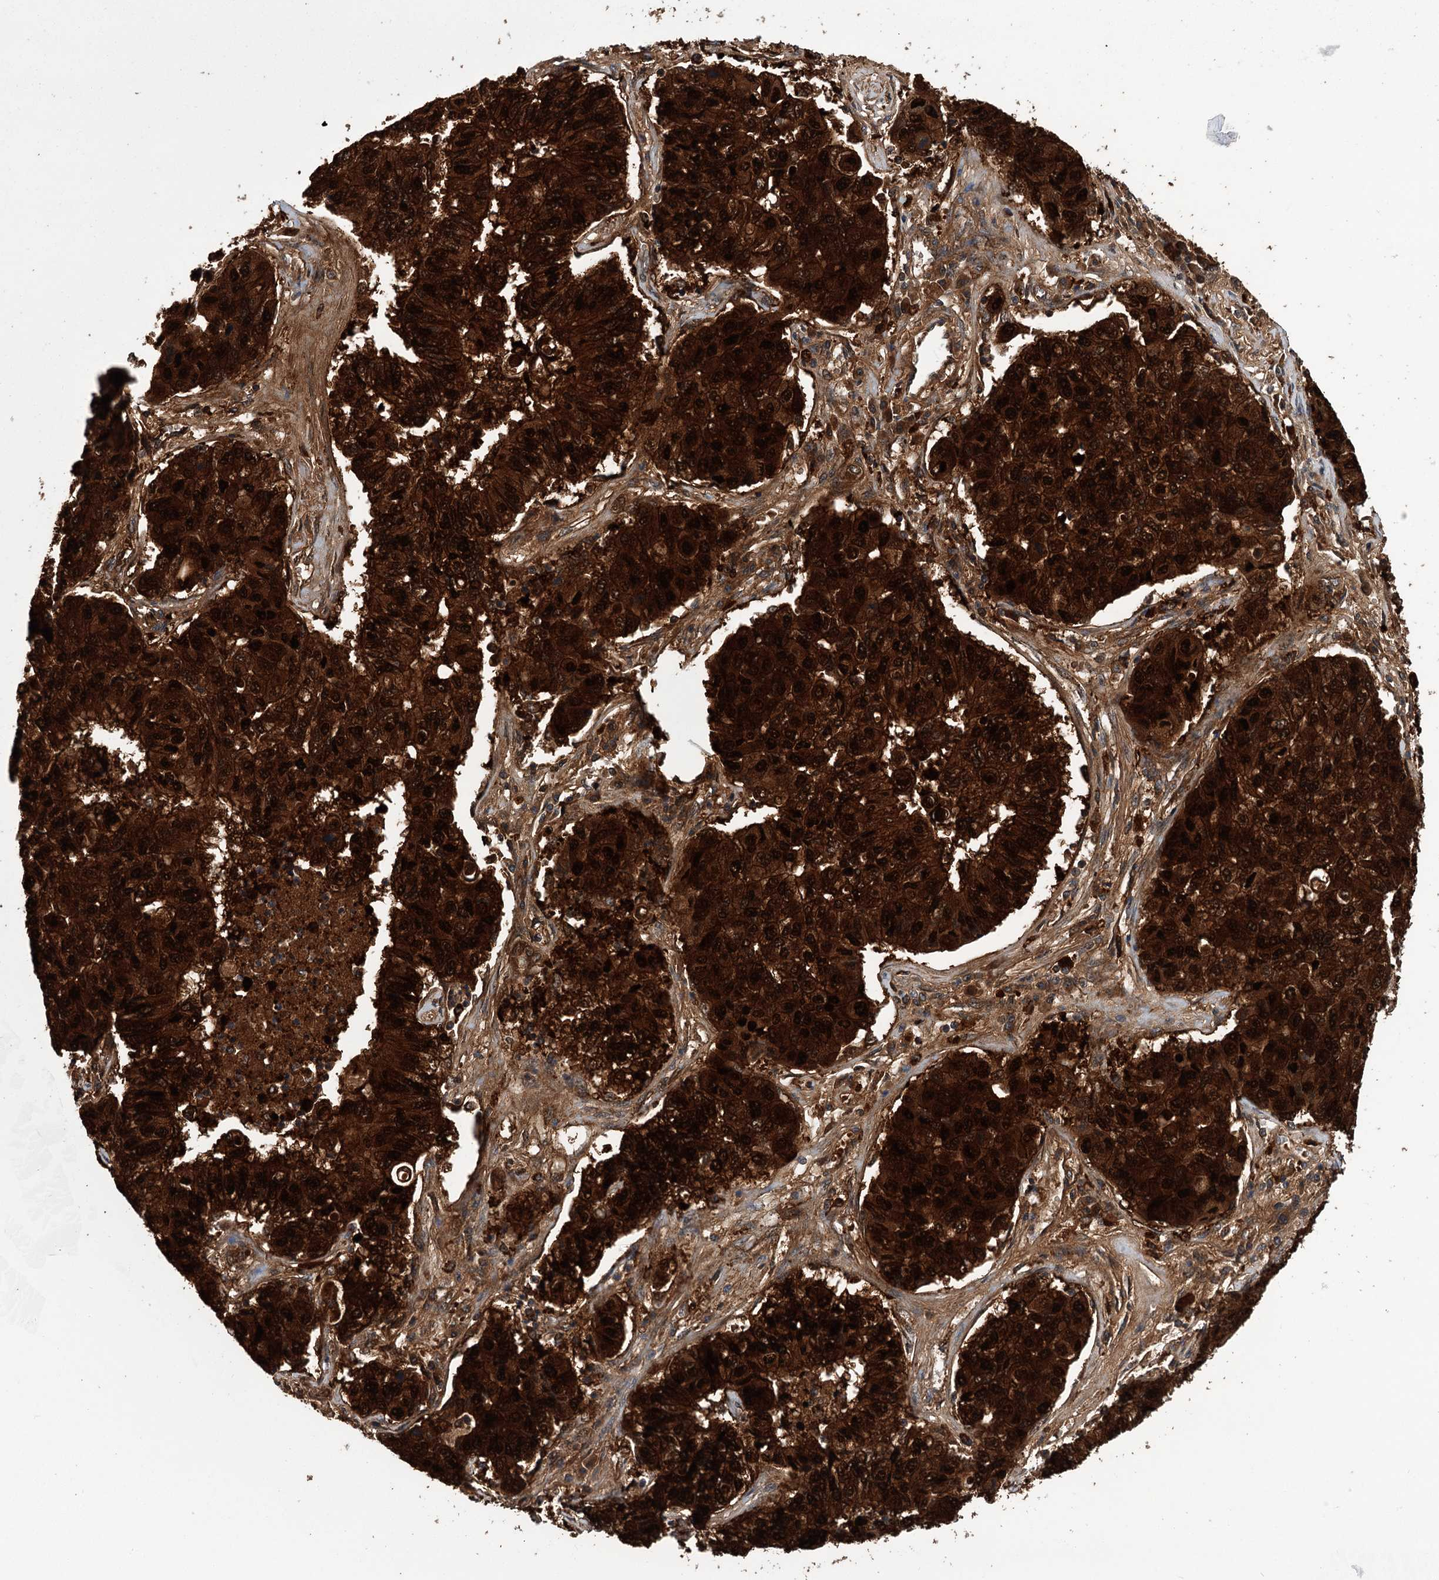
{"staining": {"intensity": "strong", "quantity": ">75%", "location": "cytoplasmic/membranous,nuclear"}, "tissue": "lung cancer", "cell_type": "Tumor cells", "image_type": "cancer", "snomed": [{"axis": "morphology", "description": "Squamous cell carcinoma, NOS"}, {"axis": "topography", "description": "Lung"}], "caption": "A brown stain highlights strong cytoplasmic/membranous and nuclear positivity of a protein in squamous cell carcinoma (lung) tumor cells.", "gene": "DPP3", "patient": {"sex": "male", "age": 74}}